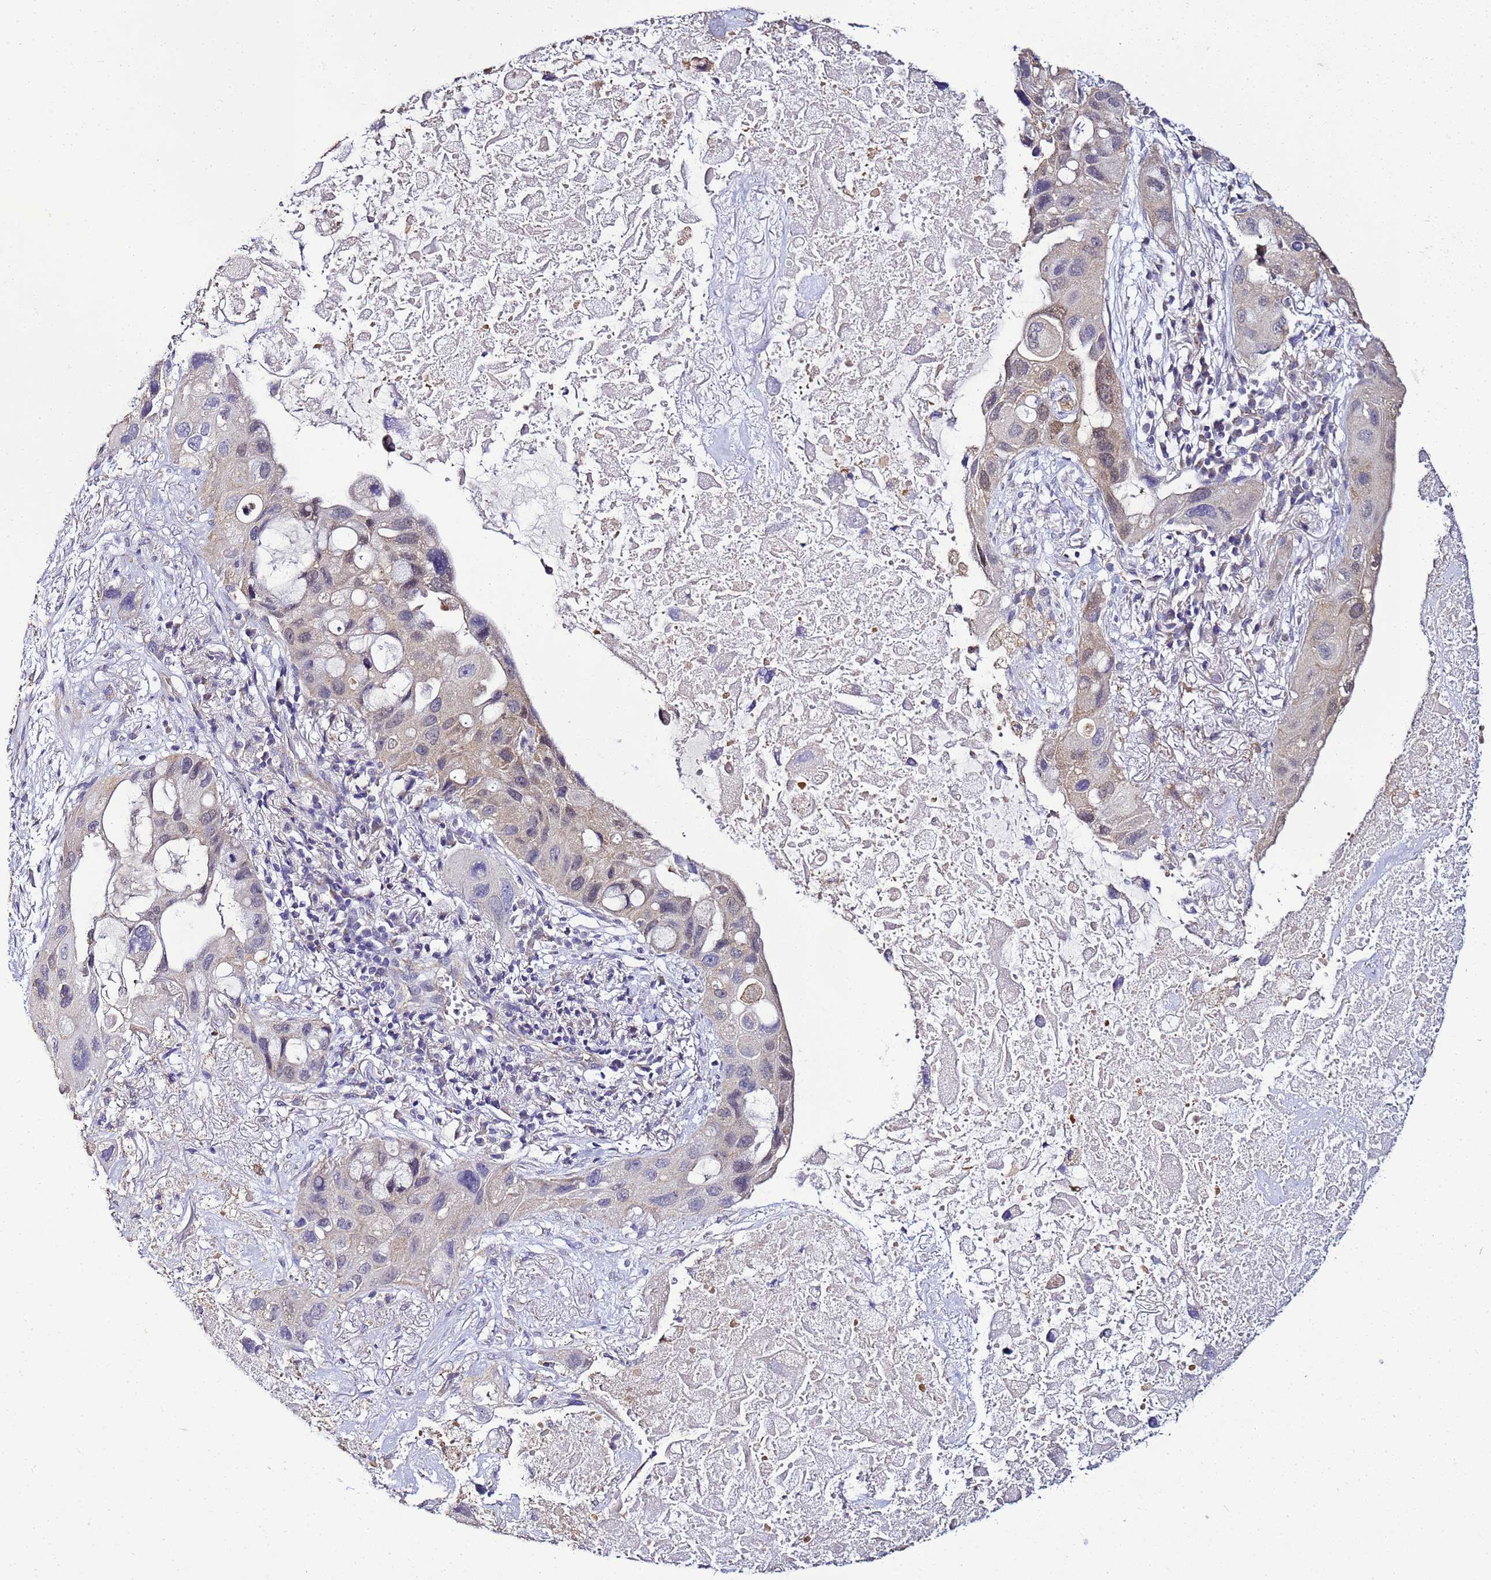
{"staining": {"intensity": "weak", "quantity": "<25%", "location": "cytoplasmic/membranous,nuclear"}, "tissue": "lung cancer", "cell_type": "Tumor cells", "image_type": "cancer", "snomed": [{"axis": "morphology", "description": "Squamous cell carcinoma, NOS"}, {"axis": "topography", "description": "Lung"}], "caption": "The micrograph displays no staining of tumor cells in lung cancer (squamous cell carcinoma). Nuclei are stained in blue.", "gene": "ENOPH1", "patient": {"sex": "female", "age": 73}}